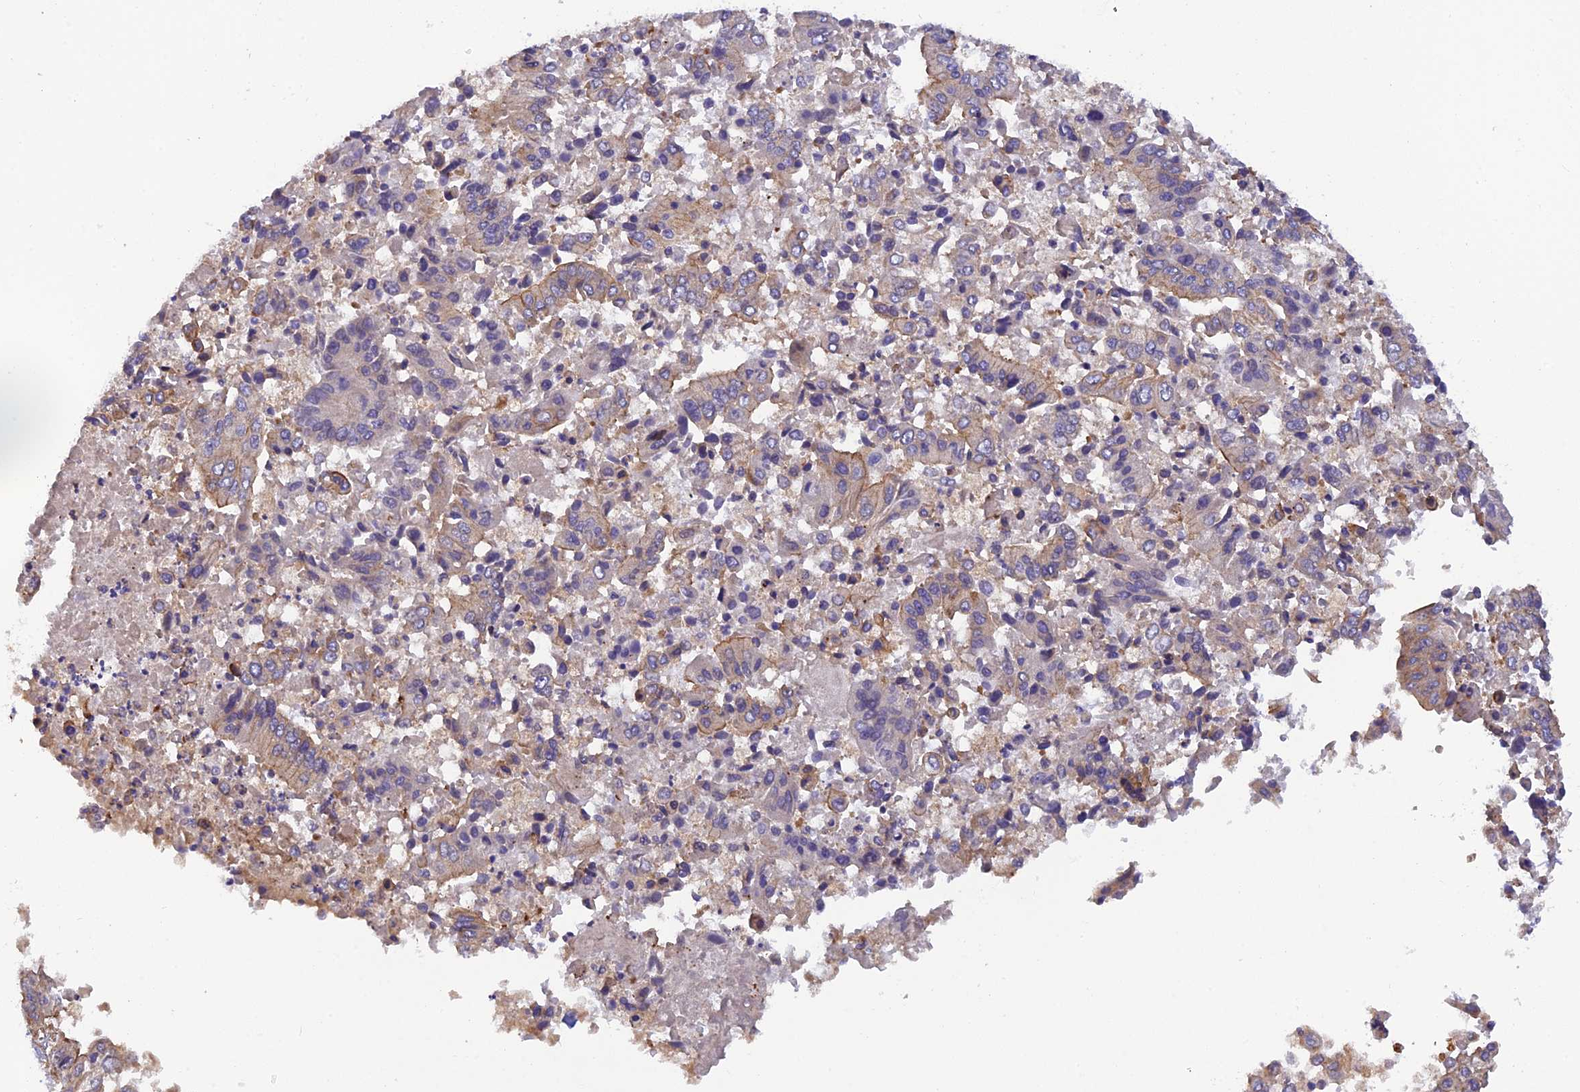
{"staining": {"intensity": "moderate", "quantity": "<25%", "location": "cytoplasmic/membranous"}, "tissue": "pancreatic cancer", "cell_type": "Tumor cells", "image_type": "cancer", "snomed": [{"axis": "morphology", "description": "Adenocarcinoma, NOS"}, {"axis": "topography", "description": "Pancreas"}], "caption": "Protein expression analysis of human pancreatic cancer (adenocarcinoma) reveals moderate cytoplasmic/membranous staining in approximately <25% of tumor cells.", "gene": "ADAMTS15", "patient": {"sex": "female", "age": 77}}